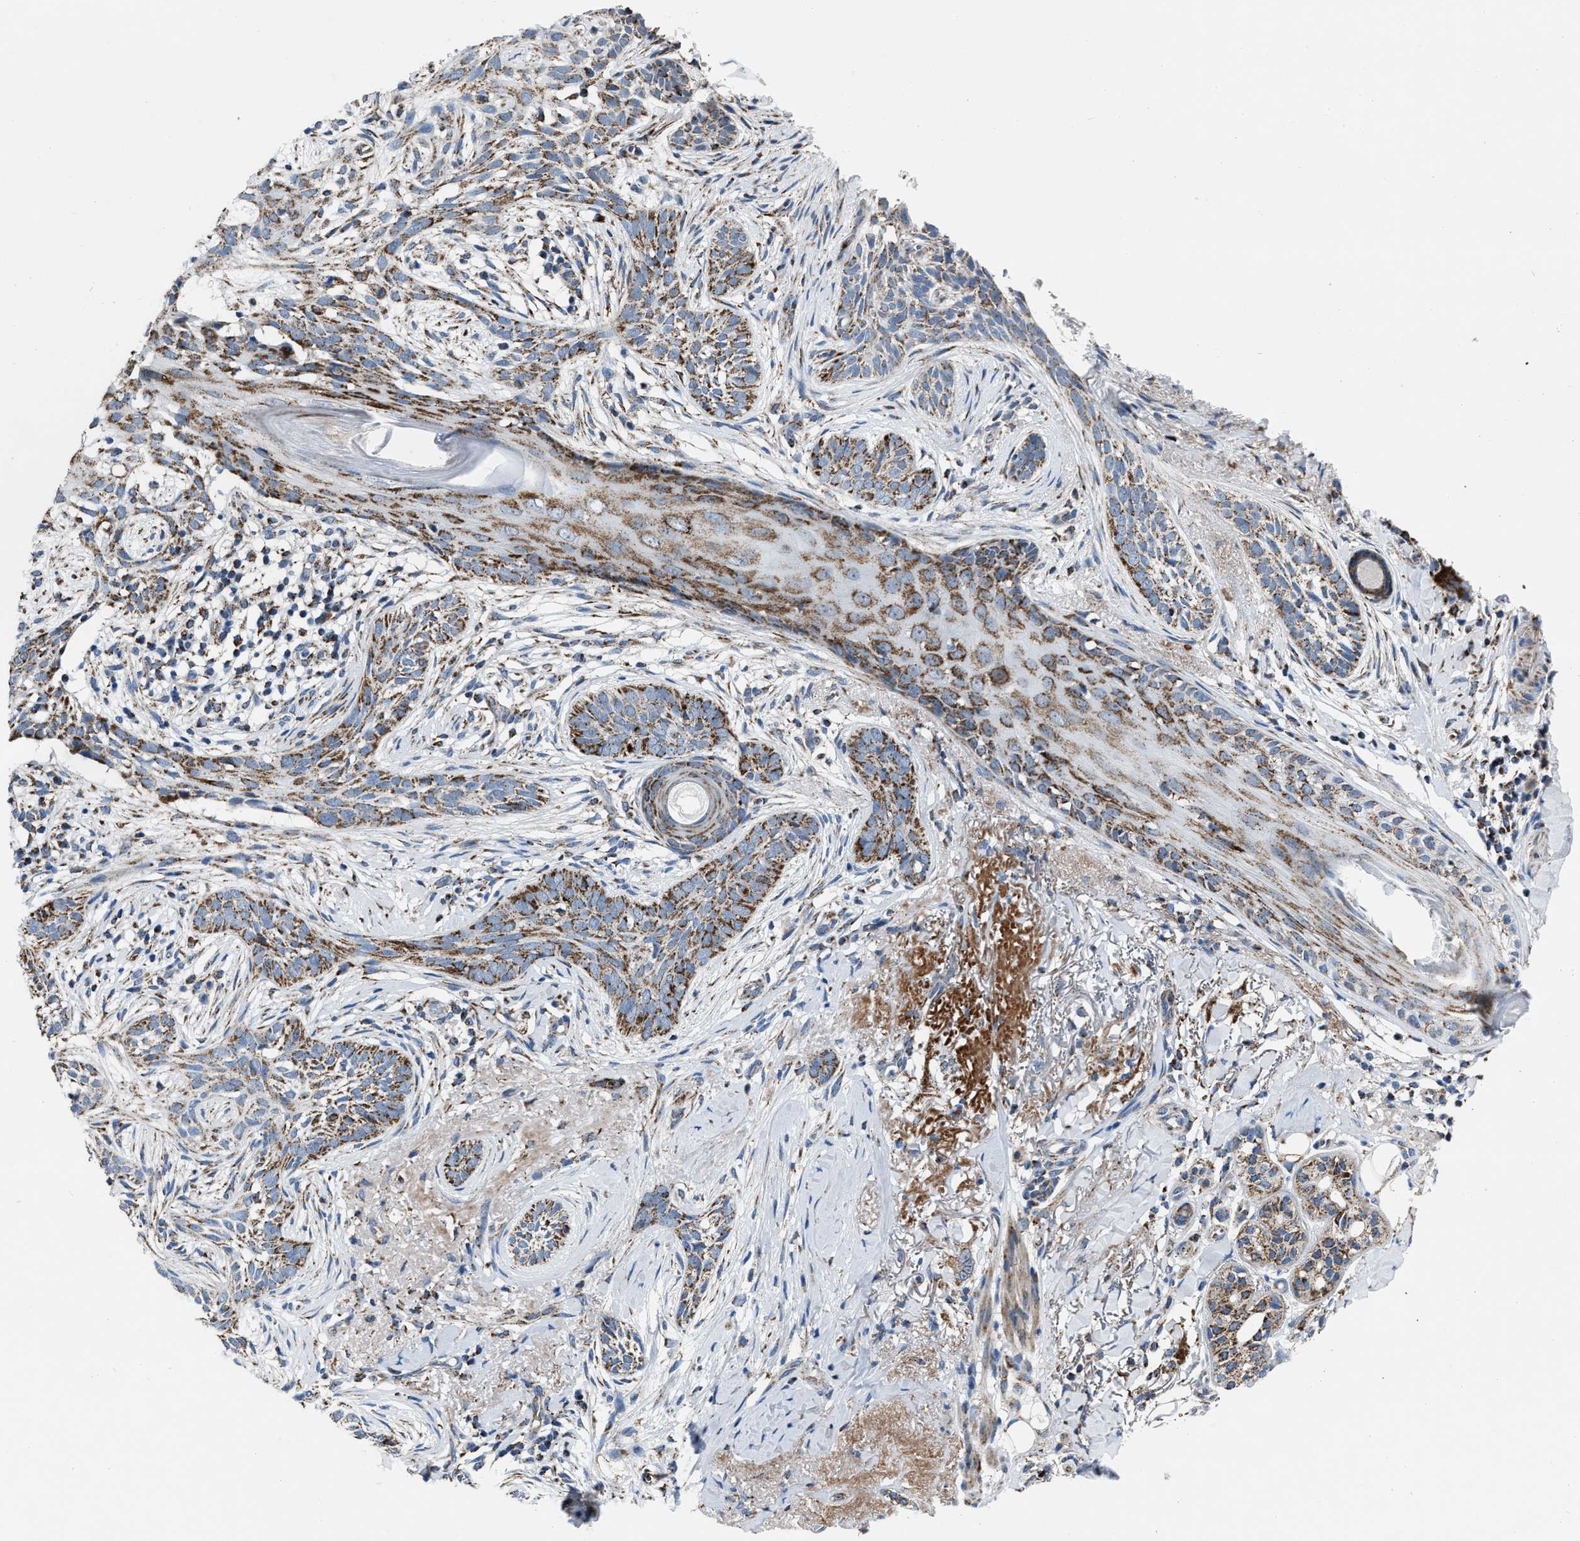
{"staining": {"intensity": "moderate", "quantity": ">75%", "location": "cytoplasmic/membranous"}, "tissue": "skin cancer", "cell_type": "Tumor cells", "image_type": "cancer", "snomed": [{"axis": "morphology", "description": "Basal cell carcinoma"}, {"axis": "topography", "description": "Skin"}], "caption": "Protein expression analysis of basal cell carcinoma (skin) reveals moderate cytoplasmic/membranous staining in approximately >75% of tumor cells.", "gene": "NSD3", "patient": {"sex": "female", "age": 88}}